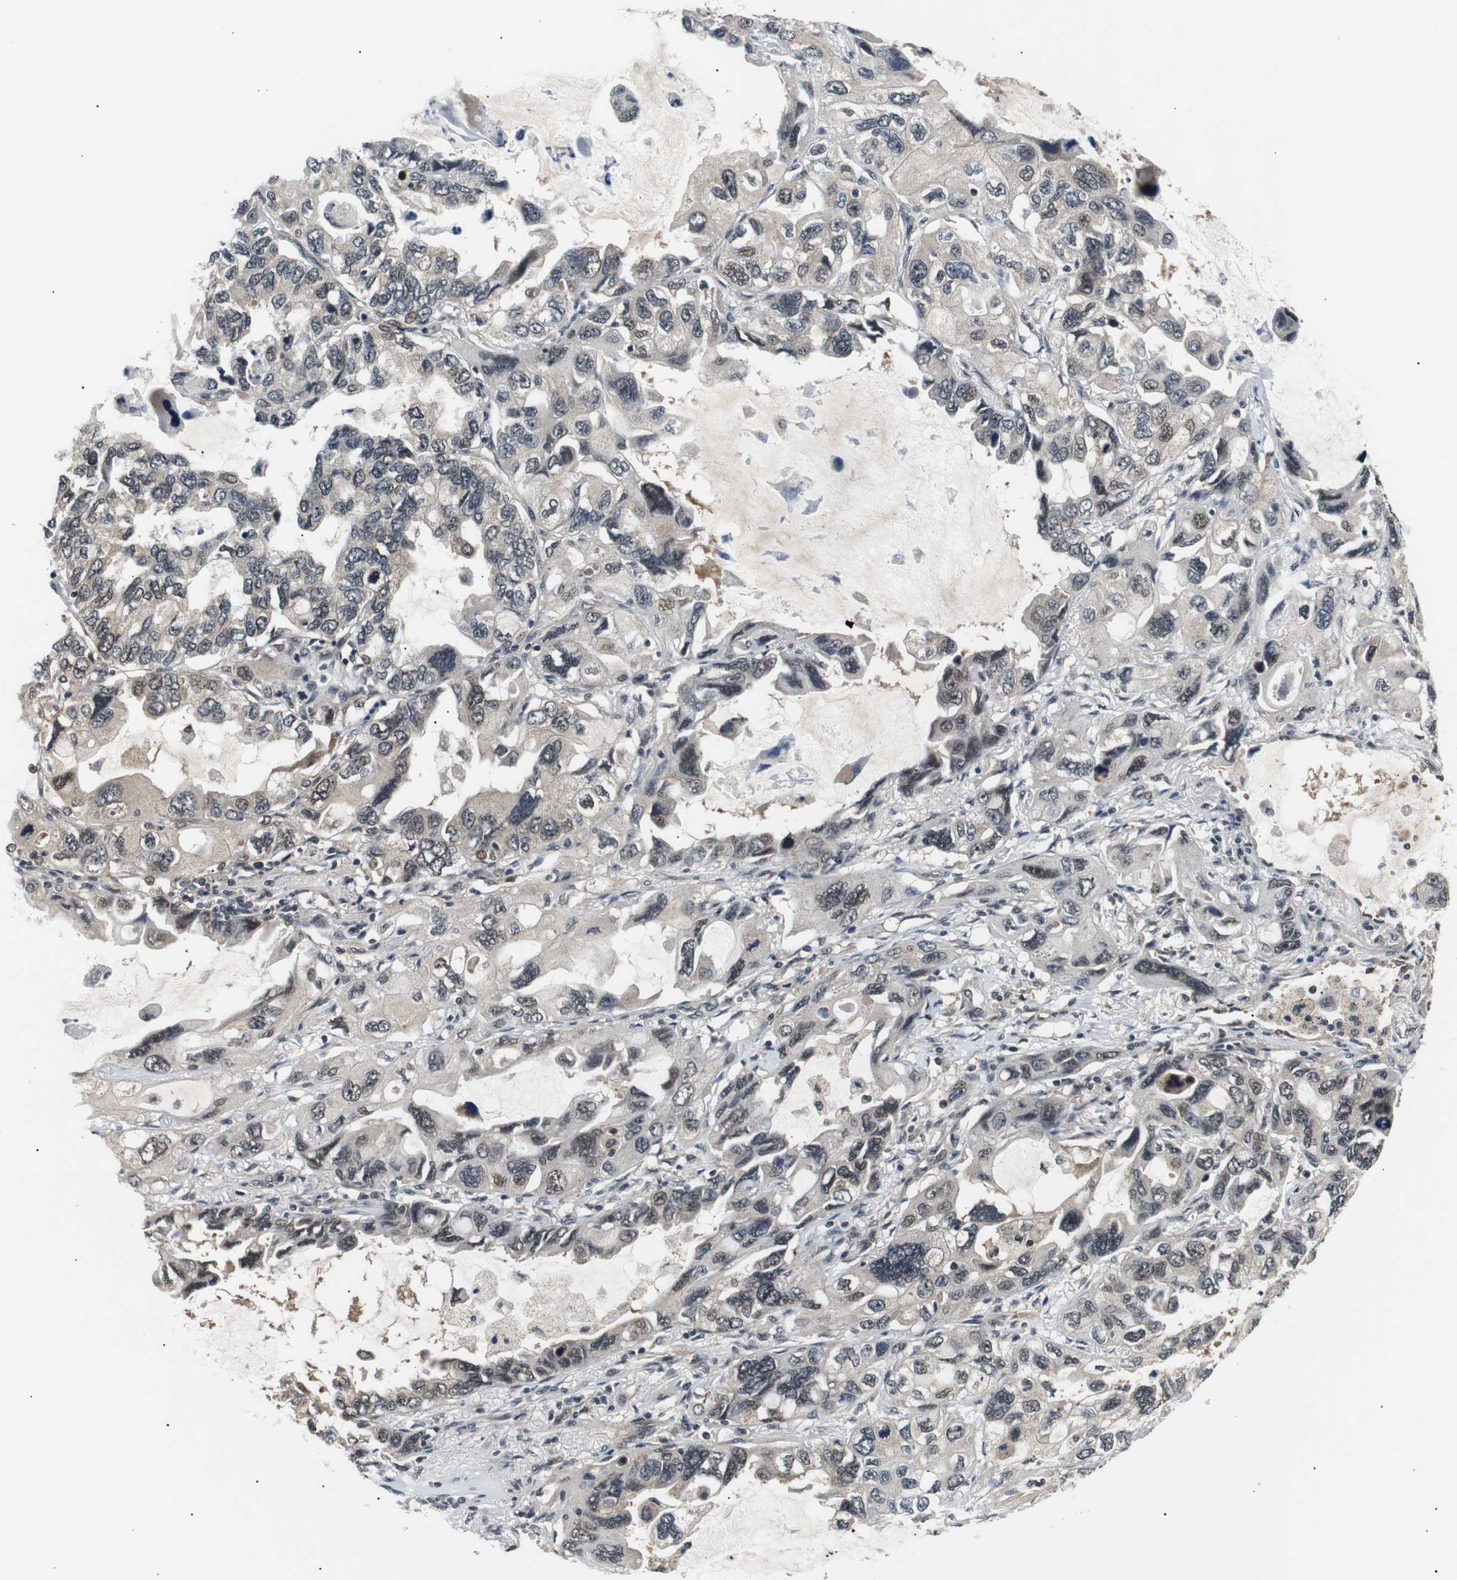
{"staining": {"intensity": "weak", "quantity": "<25%", "location": "nuclear"}, "tissue": "lung cancer", "cell_type": "Tumor cells", "image_type": "cancer", "snomed": [{"axis": "morphology", "description": "Squamous cell carcinoma, NOS"}, {"axis": "topography", "description": "Lung"}], "caption": "The immunohistochemistry photomicrograph has no significant staining in tumor cells of lung squamous cell carcinoma tissue.", "gene": "SKP1", "patient": {"sex": "female", "age": 73}}